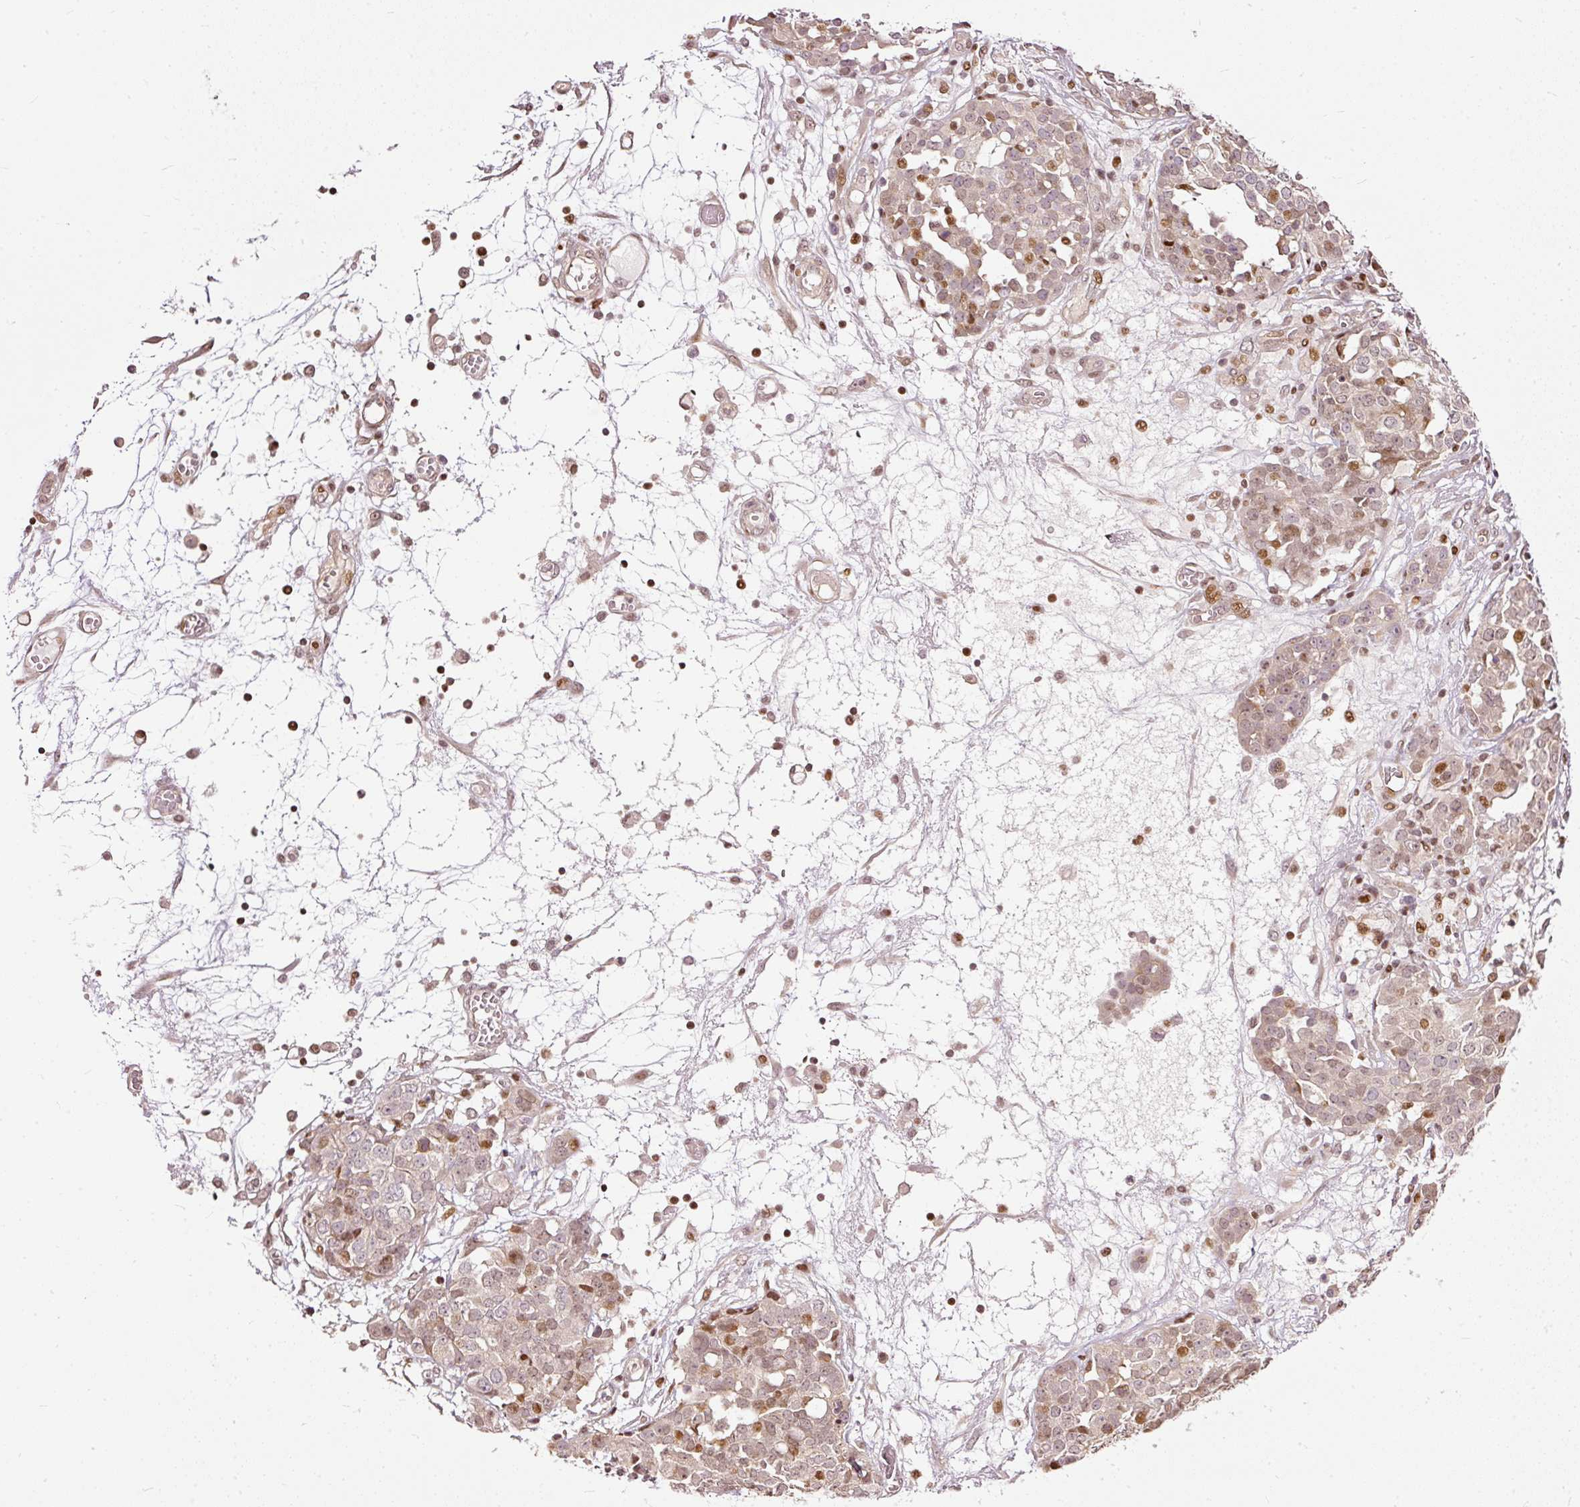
{"staining": {"intensity": "moderate", "quantity": "25%-75%", "location": "nuclear"}, "tissue": "ovarian cancer", "cell_type": "Tumor cells", "image_type": "cancer", "snomed": [{"axis": "morphology", "description": "Cystadenocarcinoma, serous, NOS"}, {"axis": "topography", "description": "Soft tissue"}, {"axis": "topography", "description": "Ovary"}], "caption": "Ovarian cancer (serous cystadenocarcinoma) stained with a brown dye exhibits moderate nuclear positive staining in about 25%-75% of tumor cells.", "gene": "ZNF778", "patient": {"sex": "female", "age": 57}}